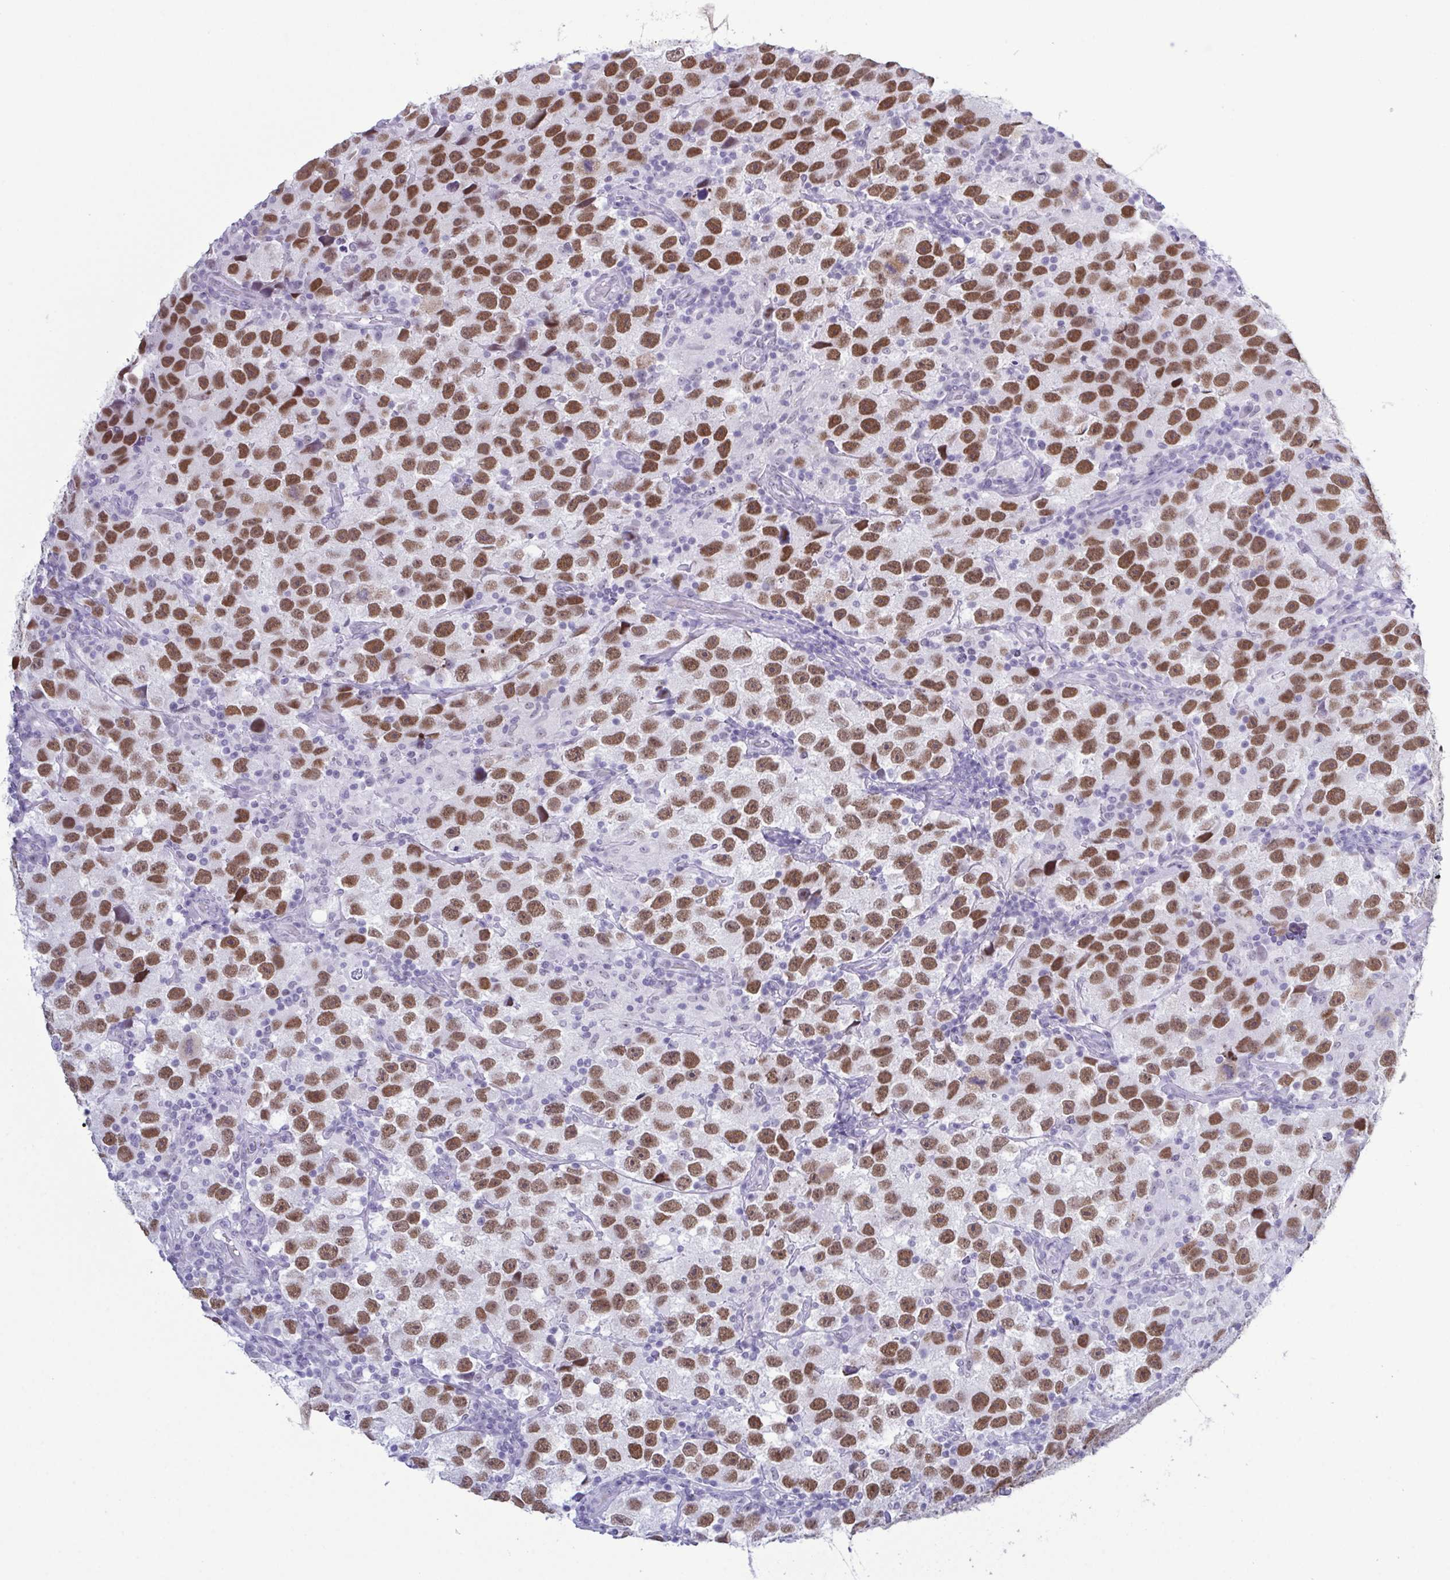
{"staining": {"intensity": "moderate", "quantity": ">75%", "location": "nuclear"}, "tissue": "testis cancer", "cell_type": "Tumor cells", "image_type": "cancer", "snomed": [{"axis": "morphology", "description": "Seminoma, NOS"}, {"axis": "topography", "description": "Testis"}], "caption": "The histopathology image shows immunohistochemical staining of testis seminoma. There is moderate nuclear expression is appreciated in about >75% of tumor cells.", "gene": "SUGP2", "patient": {"sex": "male", "age": 26}}